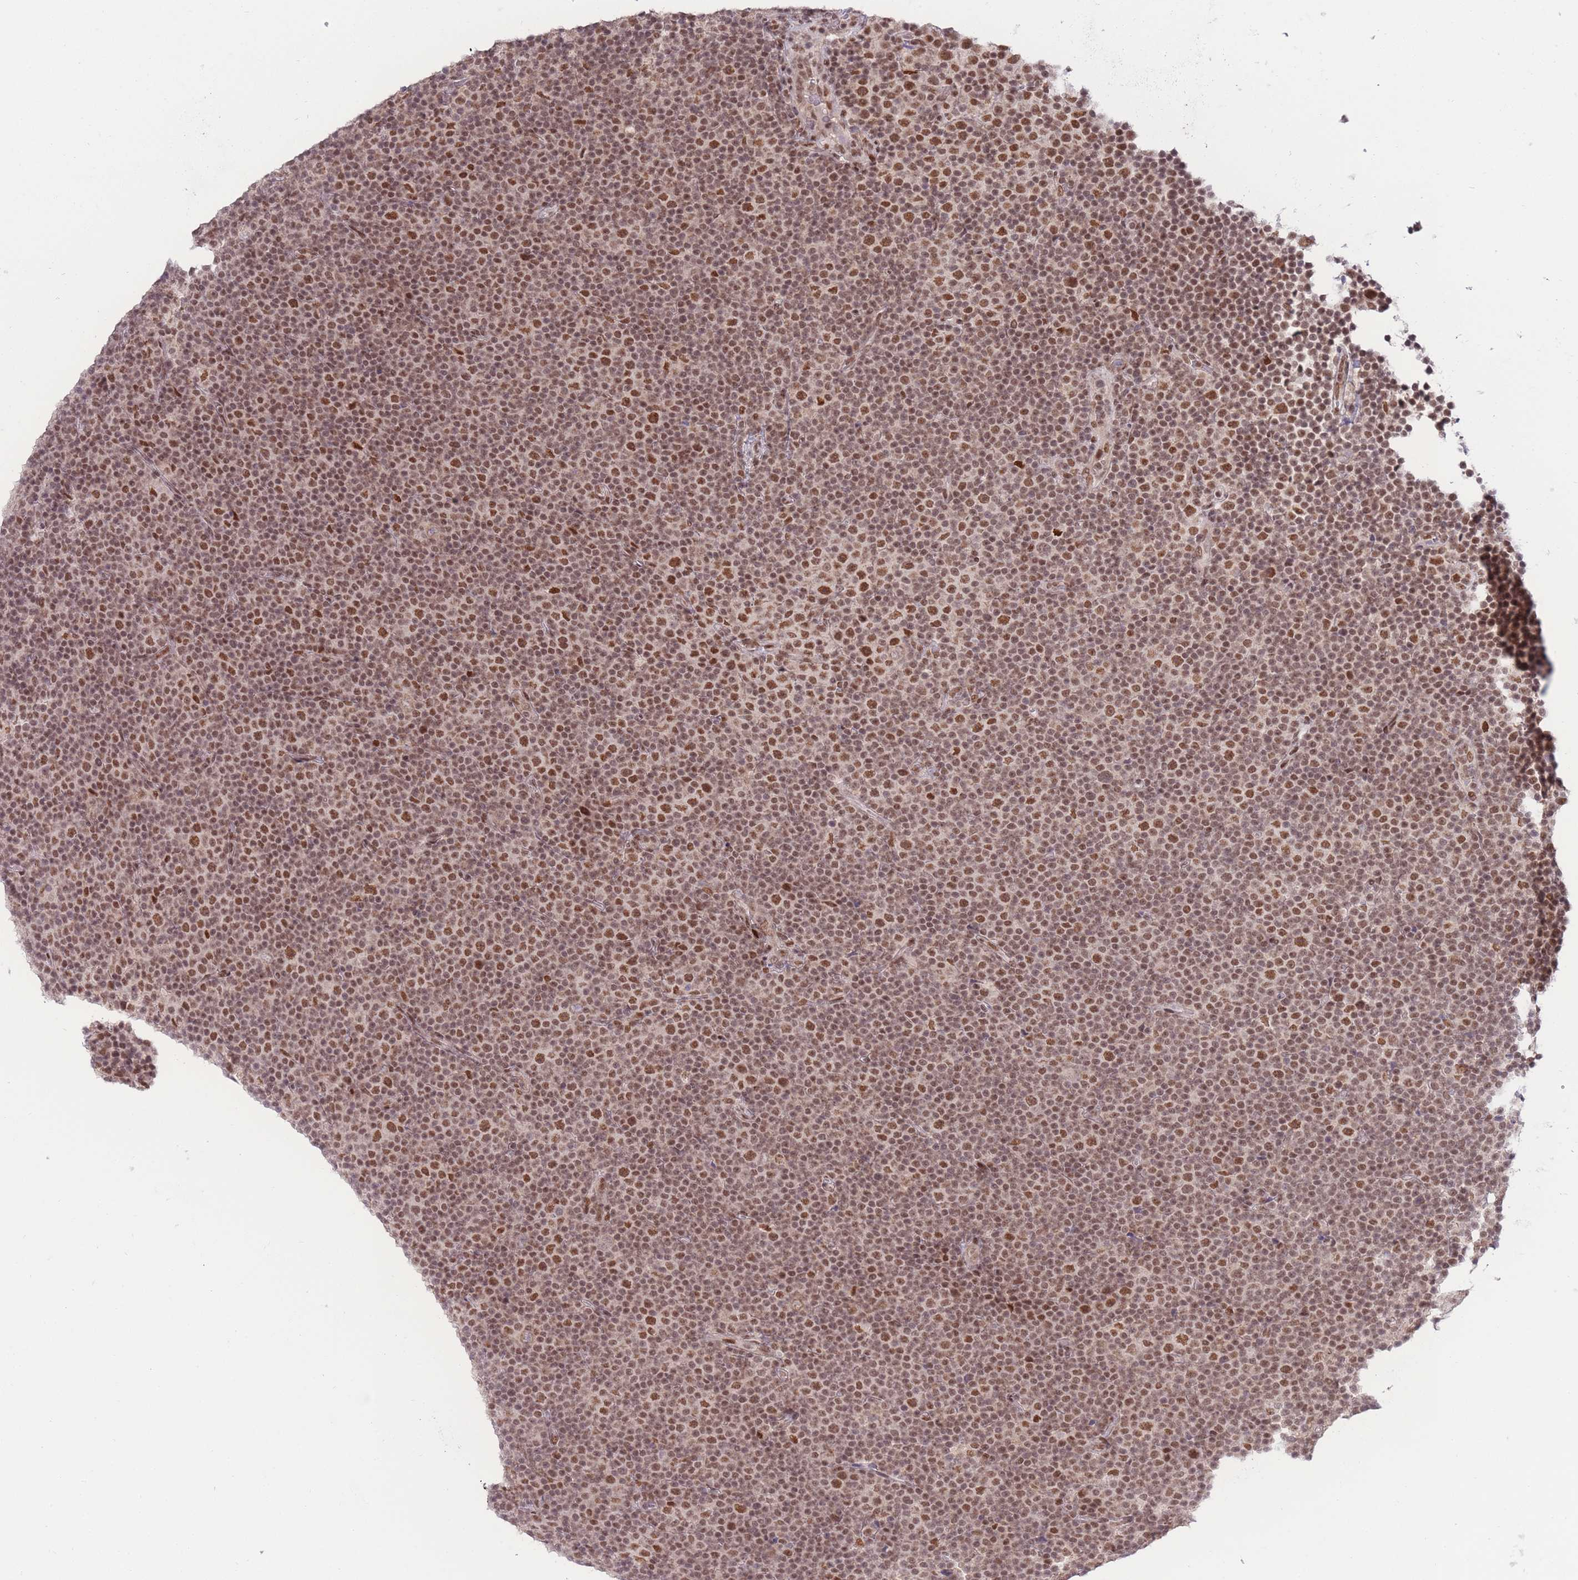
{"staining": {"intensity": "moderate", "quantity": ">75%", "location": "nuclear"}, "tissue": "lymphoma", "cell_type": "Tumor cells", "image_type": "cancer", "snomed": [{"axis": "morphology", "description": "Malignant lymphoma, non-Hodgkin's type, Low grade"}, {"axis": "topography", "description": "Lymph node"}], "caption": "Malignant lymphoma, non-Hodgkin's type (low-grade) stained with a brown dye reveals moderate nuclear positive staining in about >75% of tumor cells.", "gene": "CARD8", "patient": {"sex": "female", "age": 67}}